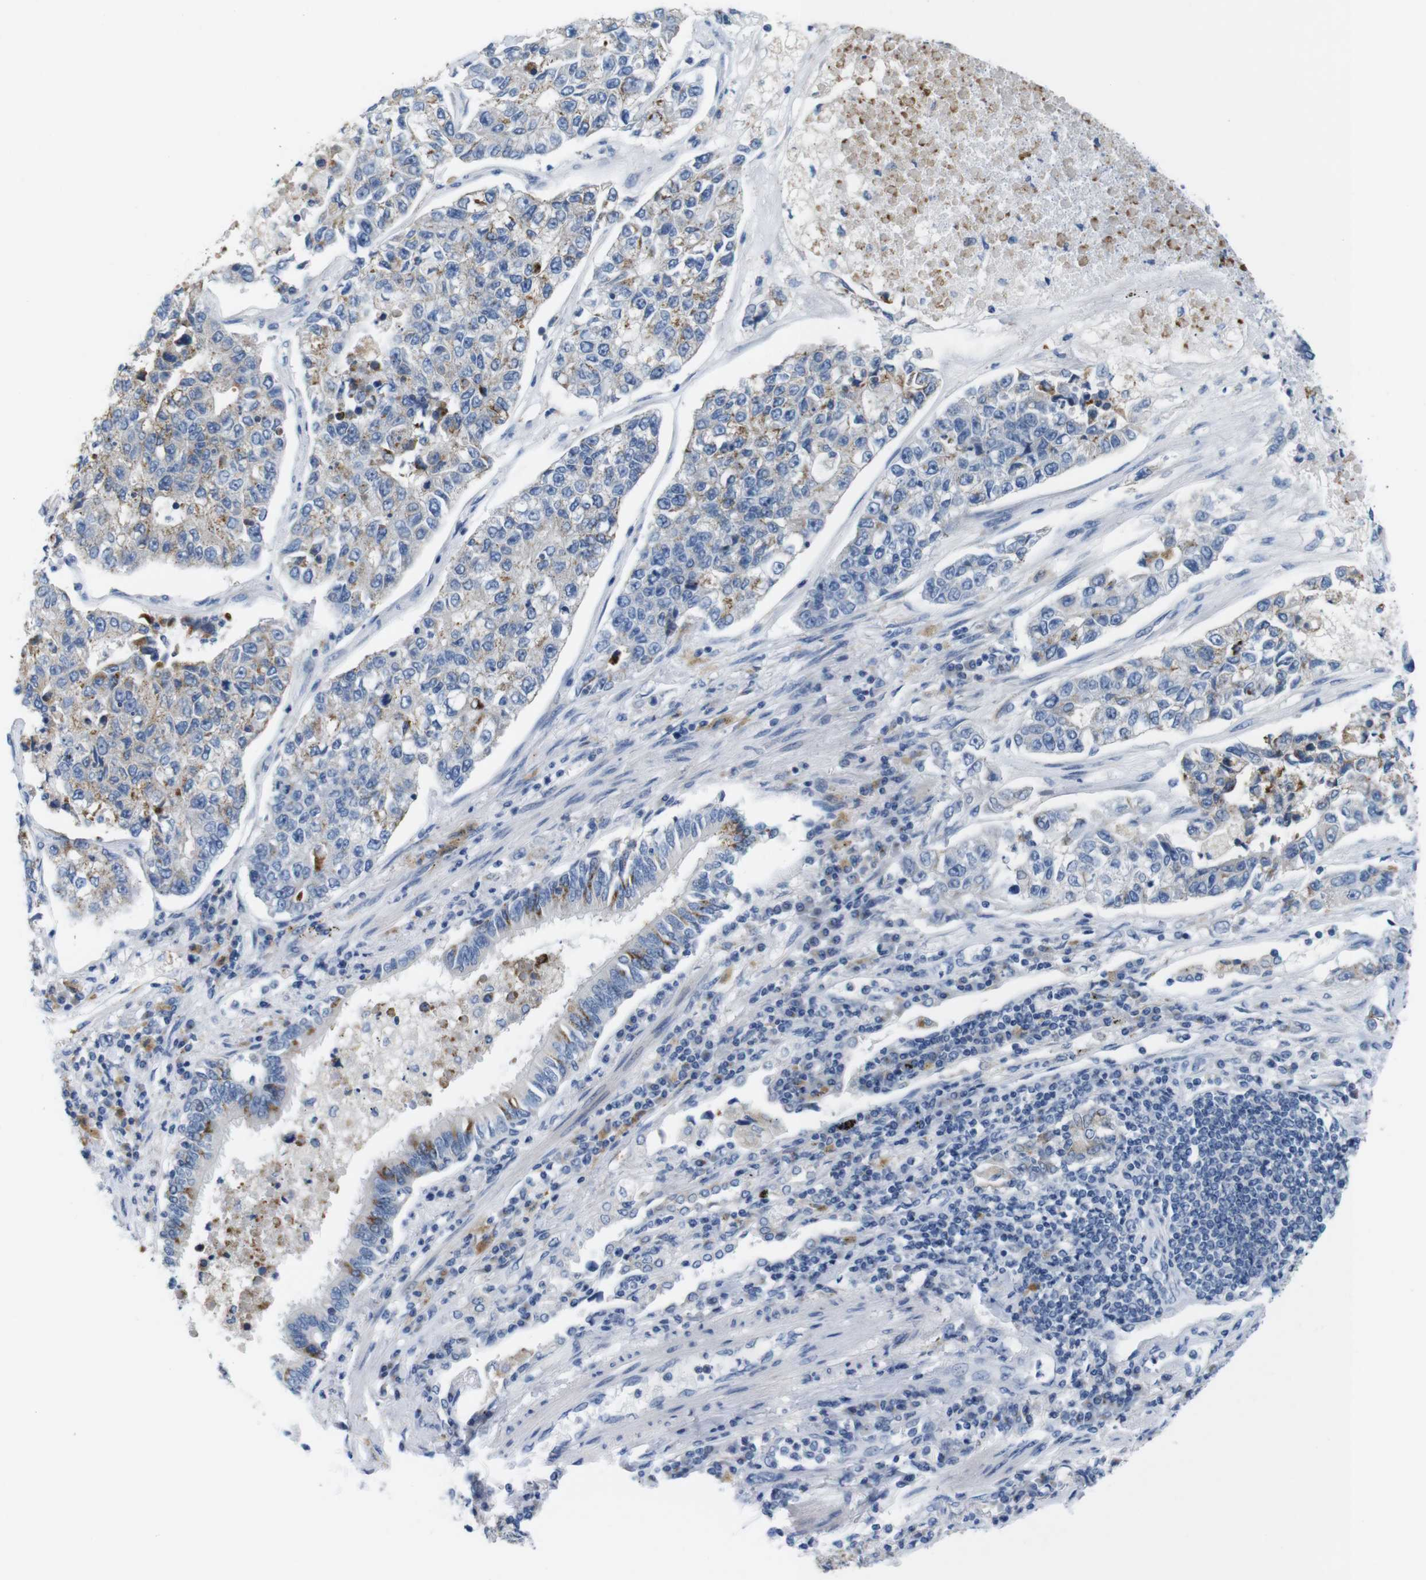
{"staining": {"intensity": "moderate", "quantity": "25%-75%", "location": "cytoplasmic/membranous"}, "tissue": "lung cancer", "cell_type": "Tumor cells", "image_type": "cancer", "snomed": [{"axis": "morphology", "description": "Adenocarcinoma, NOS"}, {"axis": "topography", "description": "Lung"}], "caption": "A photomicrograph of human lung cancer (adenocarcinoma) stained for a protein shows moderate cytoplasmic/membranous brown staining in tumor cells. Ihc stains the protein in brown and the nuclei are stained blue.", "gene": "GOLGA2", "patient": {"sex": "male", "age": 49}}